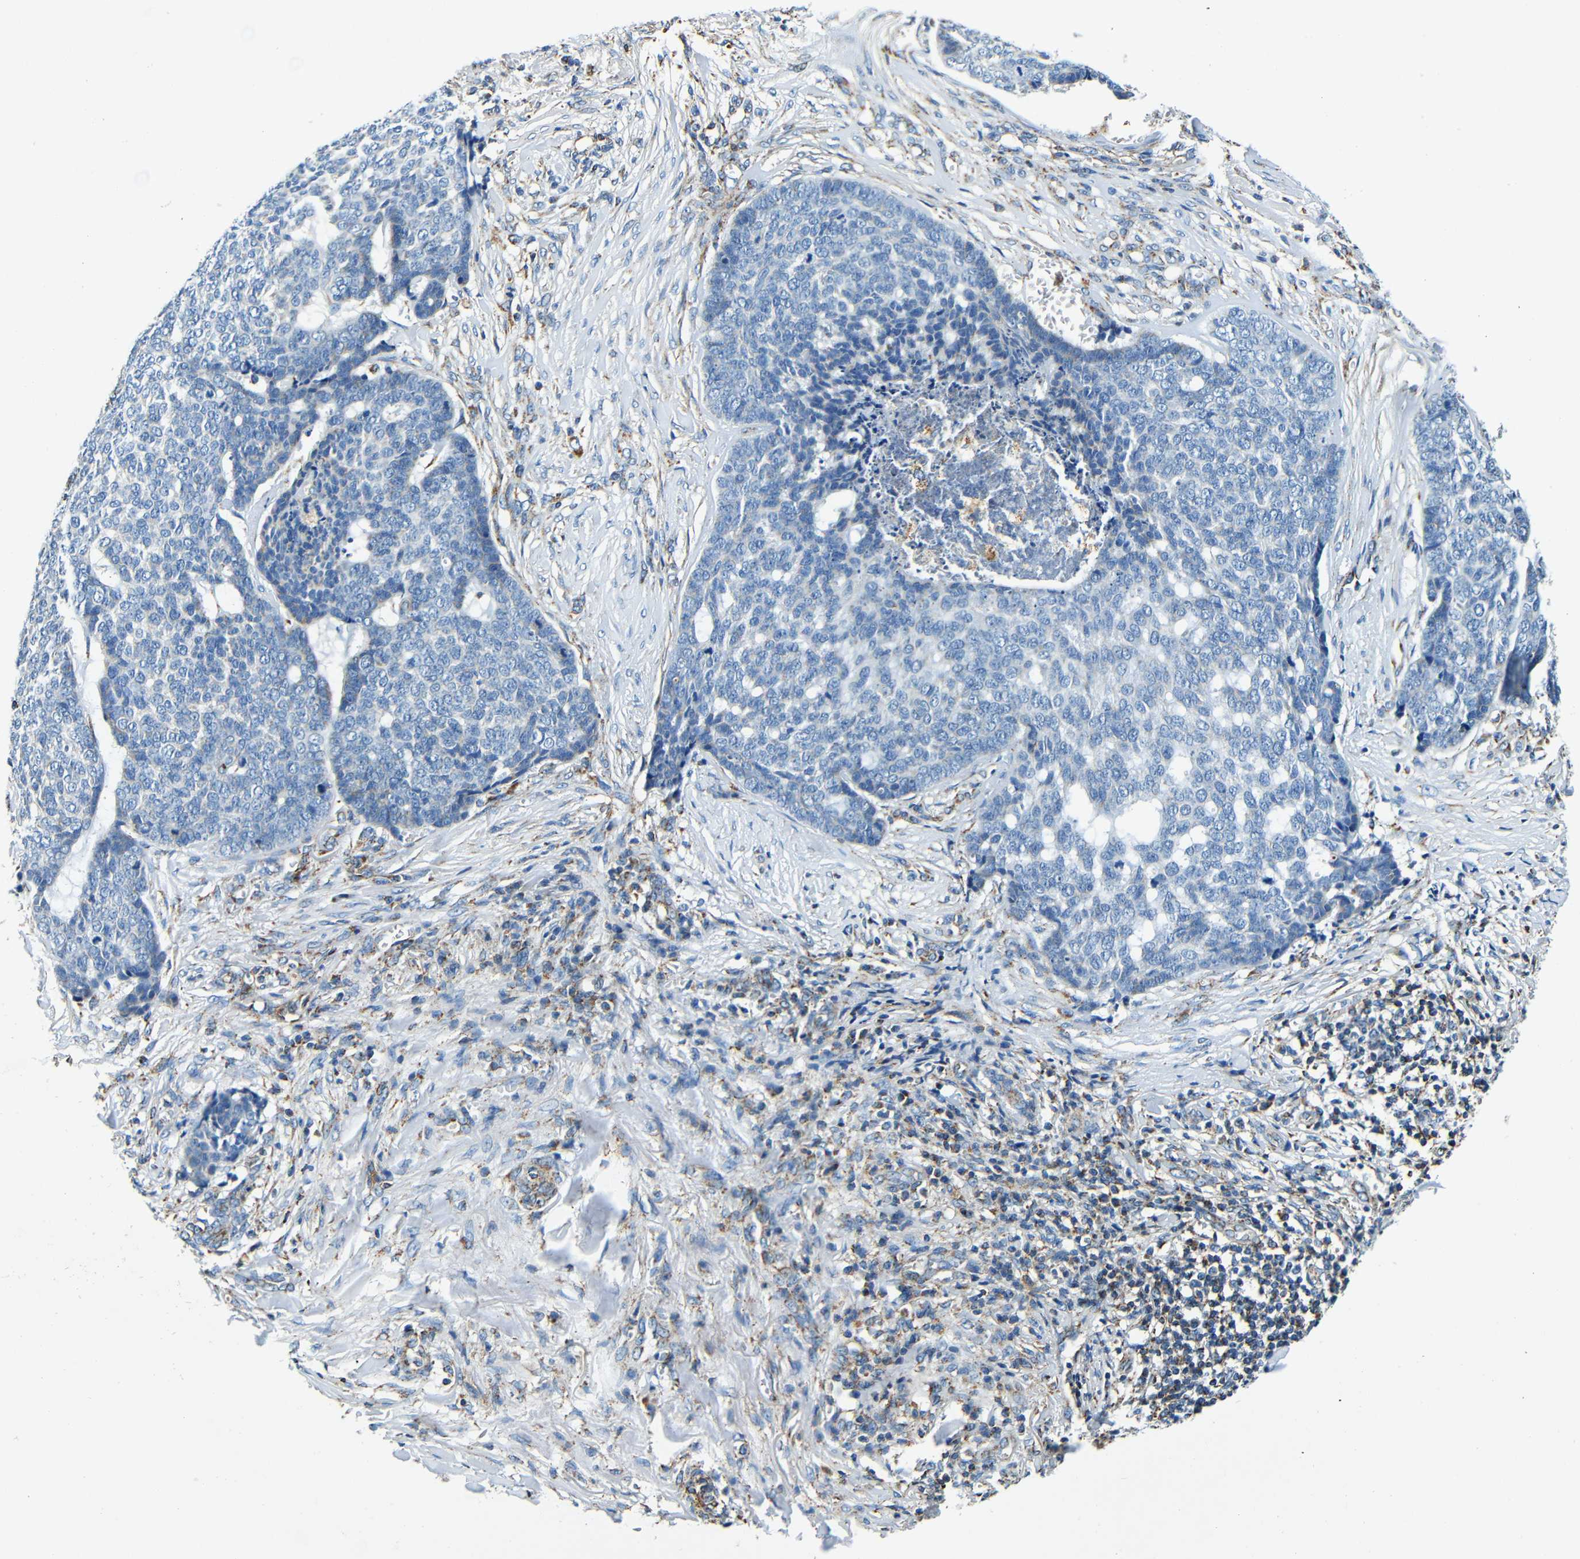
{"staining": {"intensity": "negative", "quantity": "none", "location": "none"}, "tissue": "skin cancer", "cell_type": "Tumor cells", "image_type": "cancer", "snomed": [{"axis": "morphology", "description": "Basal cell carcinoma"}, {"axis": "topography", "description": "Skin"}], "caption": "DAB (3,3'-diaminobenzidine) immunohistochemical staining of skin cancer (basal cell carcinoma) exhibits no significant expression in tumor cells.", "gene": "GALNT18", "patient": {"sex": "male", "age": 84}}